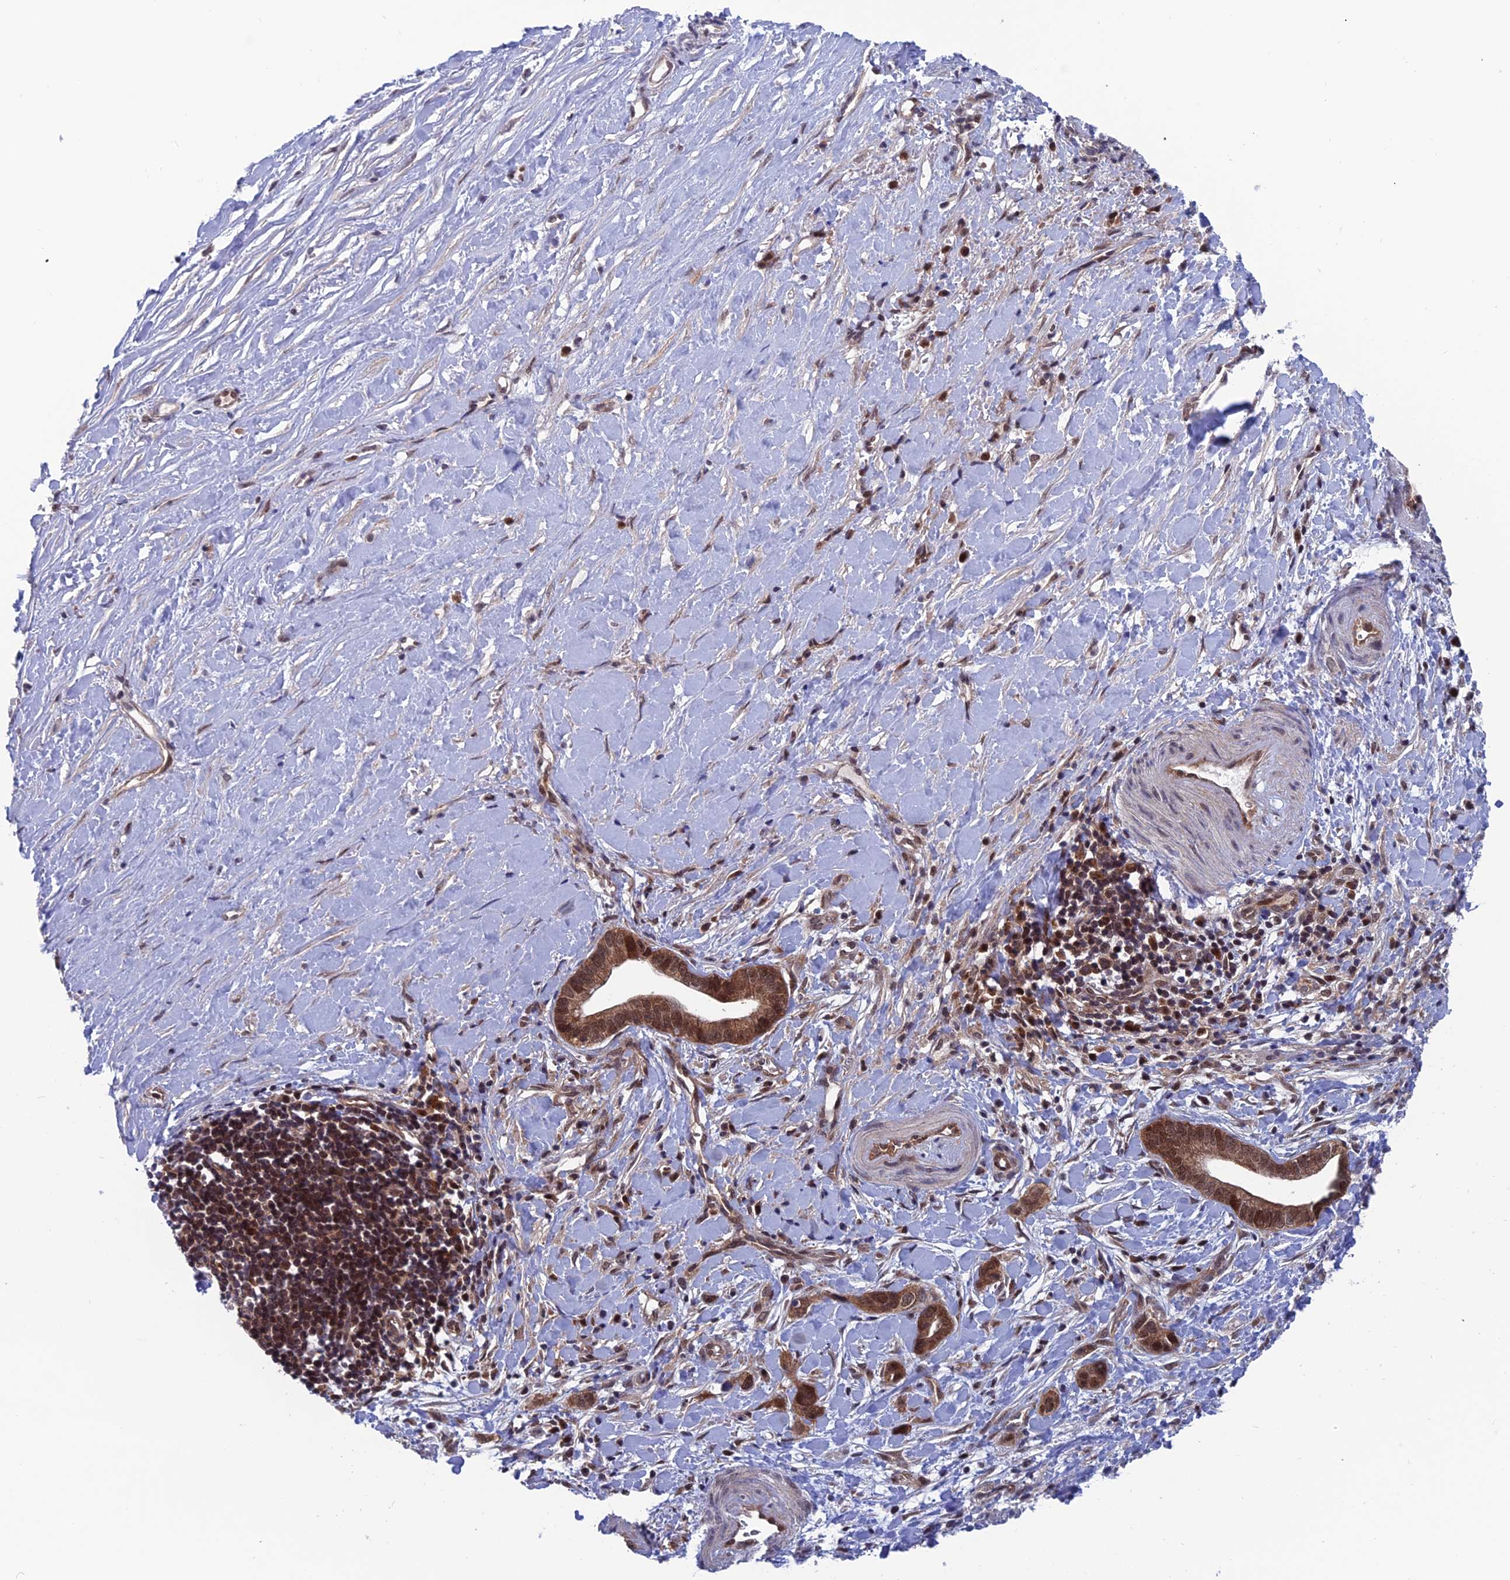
{"staining": {"intensity": "strong", "quantity": ">75%", "location": "cytoplasmic/membranous,nuclear"}, "tissue": "liver cancer", "cell_type": "Tumor cells", "image_type": "cancer", "snomed": [{"axis": "morphology", "description": "Cholangiocarcinoma"}, {"axis": "topography", "description": "Liver"}], "caption": "IHC micrograph of liver cancer (cholangiocarcinoma) stained for a protein (brown), which shows high levels of strong cytoplasmic/membranous and nuclear positivity in approximately >75% of tumor cells.", "gene": "IGBP1", "patient": {"sex": "female", "age": 79}}